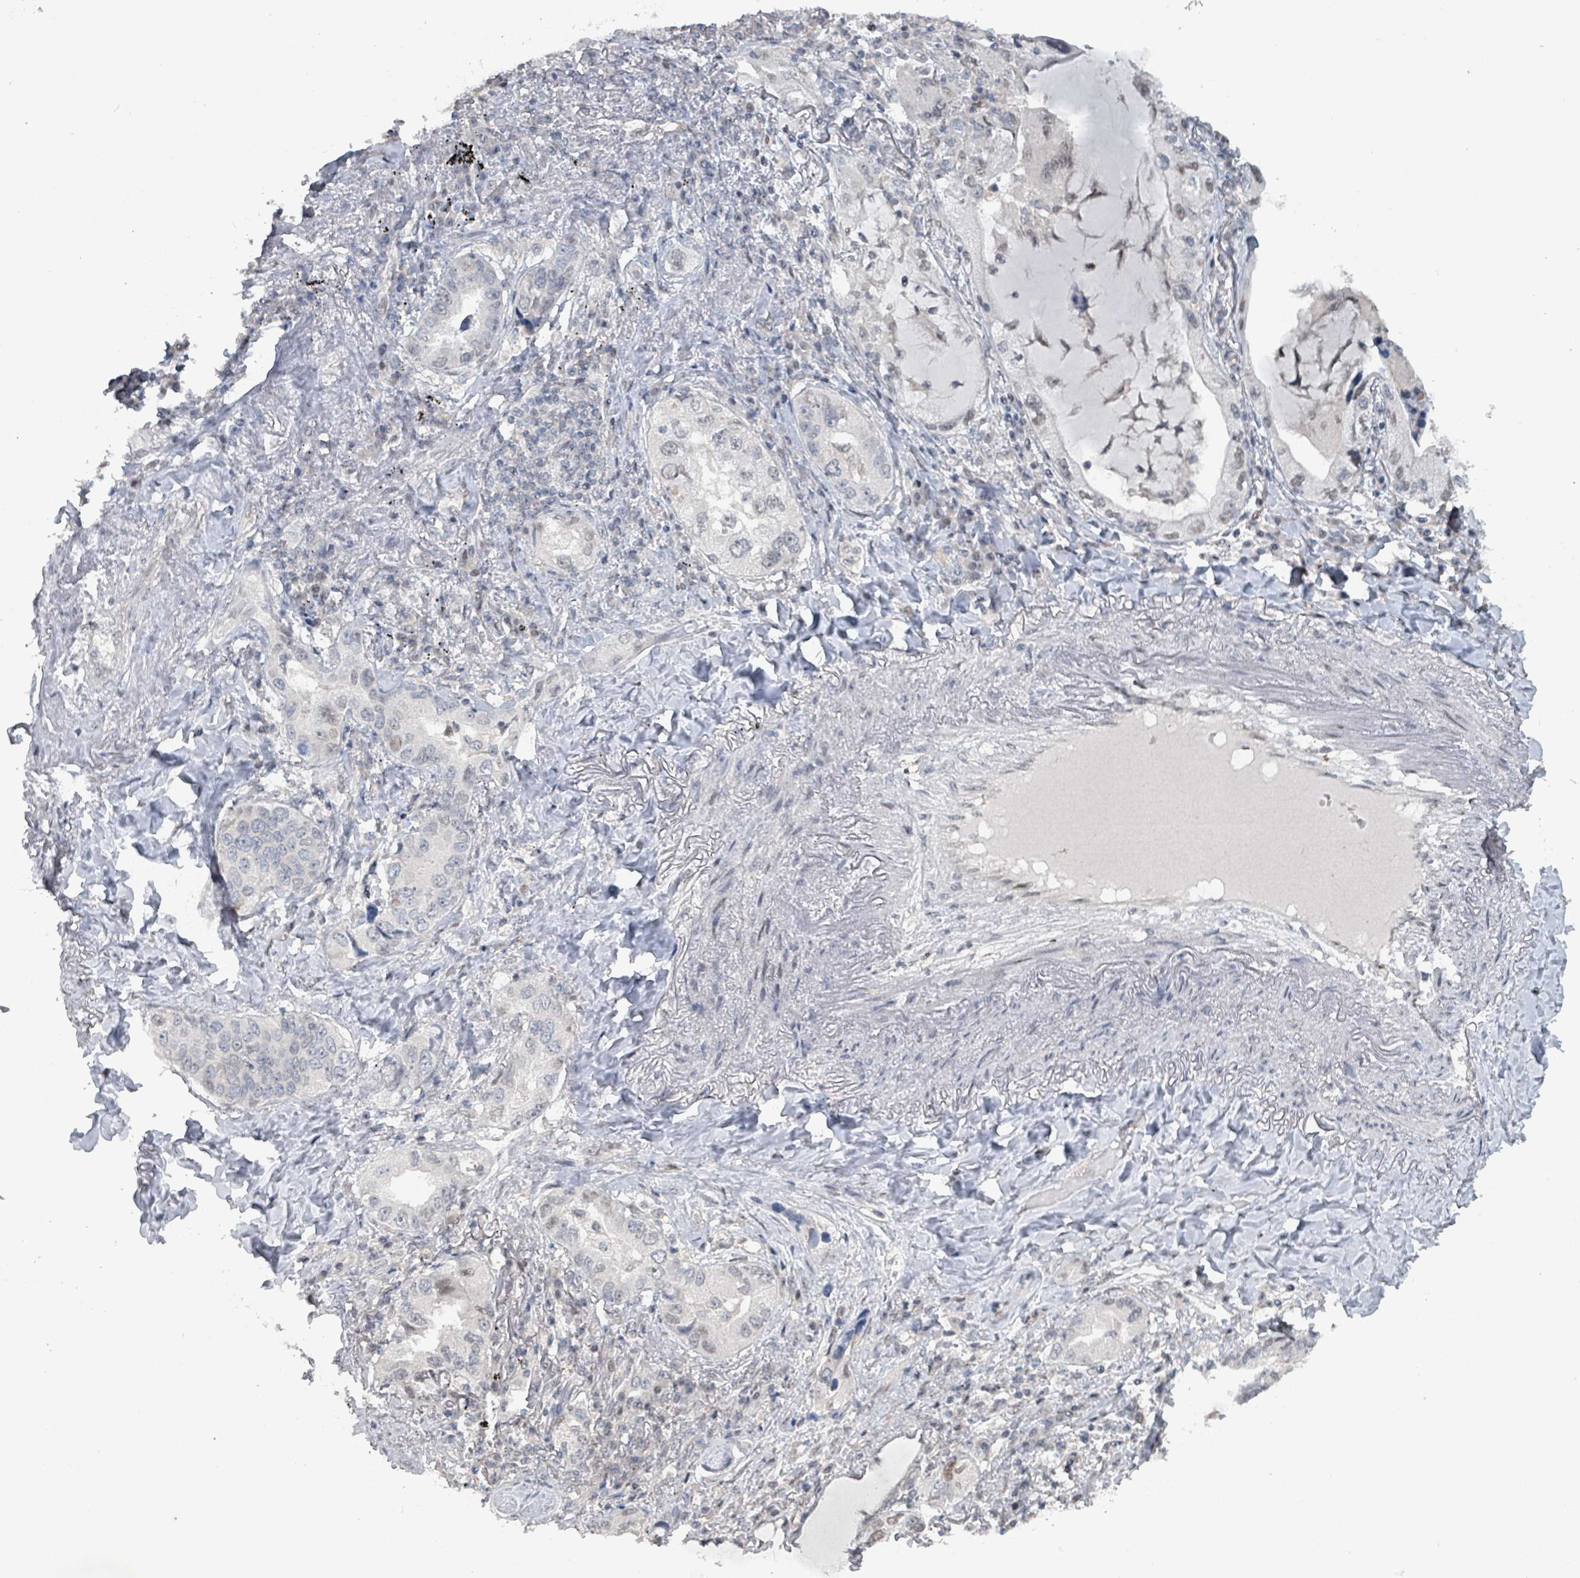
{"staining": {"intensity": "weak", "quantity": "<25%", "location": "nuclear"}, "tissue": "lung cancer", "cell_type": "Tumor cells", "image_type": "cancer", "snomed": [{"axis": "morphology", "description": "Adenocarcinoma, NOS"}, {"axis": "topography", "description": "Lung"}], "caption": "This is an immunohistochemistry (IHC) photomicrograph of human lung adenocarcinoma. There is no positivity in tumor cells.", "gene": "BIVM", "patient": {"sex": "female", "age": 69}}